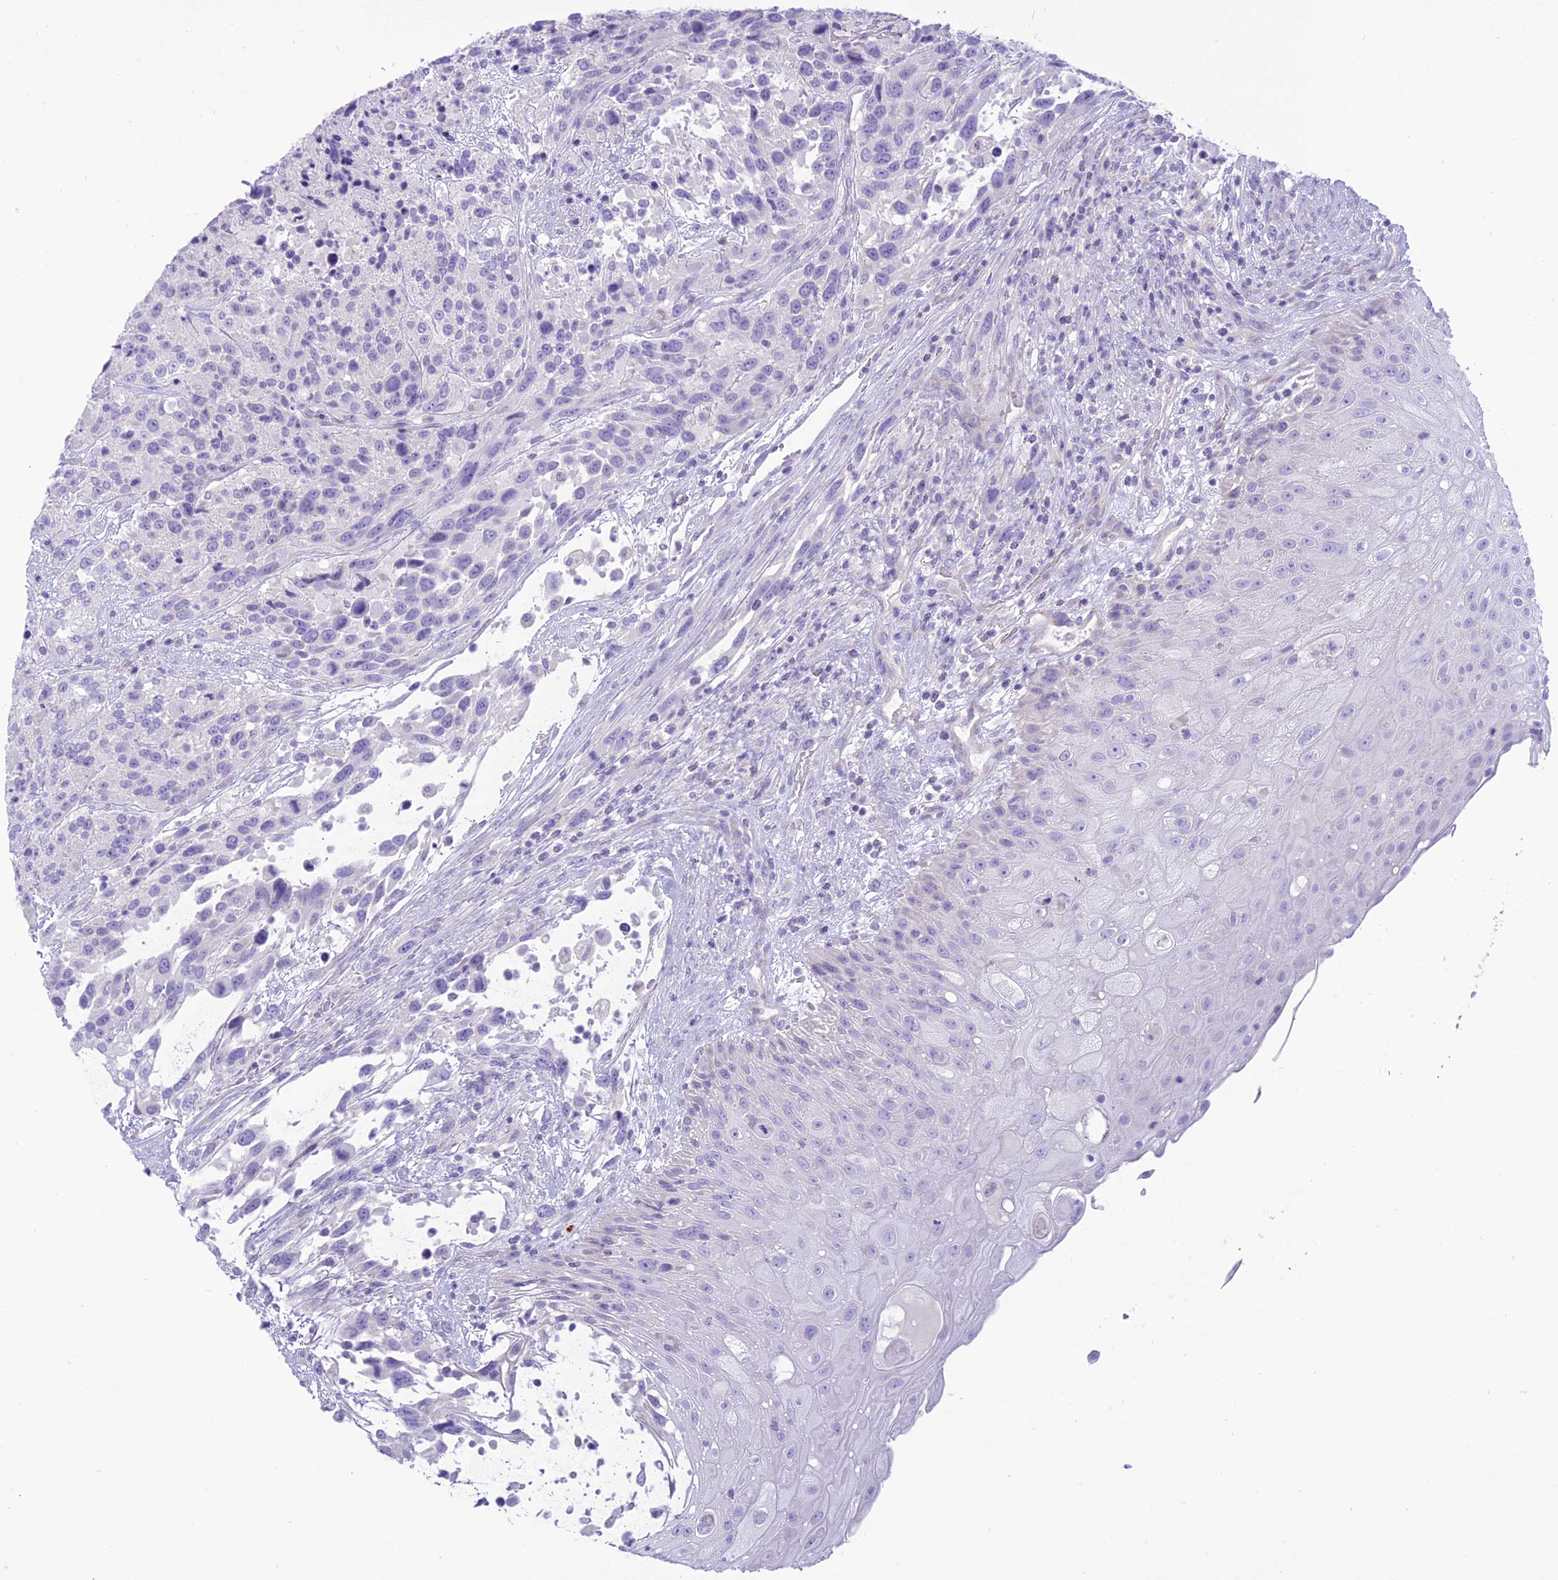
{"staining": {"intensity": "negative", "quantity": "none", "location": "none"}, "tissue": "urothelial cancer", "cell_type": "Tumor cells", "image_type": "cancer", "snomed": [{"axis": "morphology", "description": "Urothelial carcinoma, High grade"}, {"axis": "topography", "description": "Urinary bladder"}], "caption": "DAB immunohistochemical staining of urothelial cancer shows no significant expression in tumor cells.", "gene": "DHDH", "patient": {"sex": "female", "age": 70}}